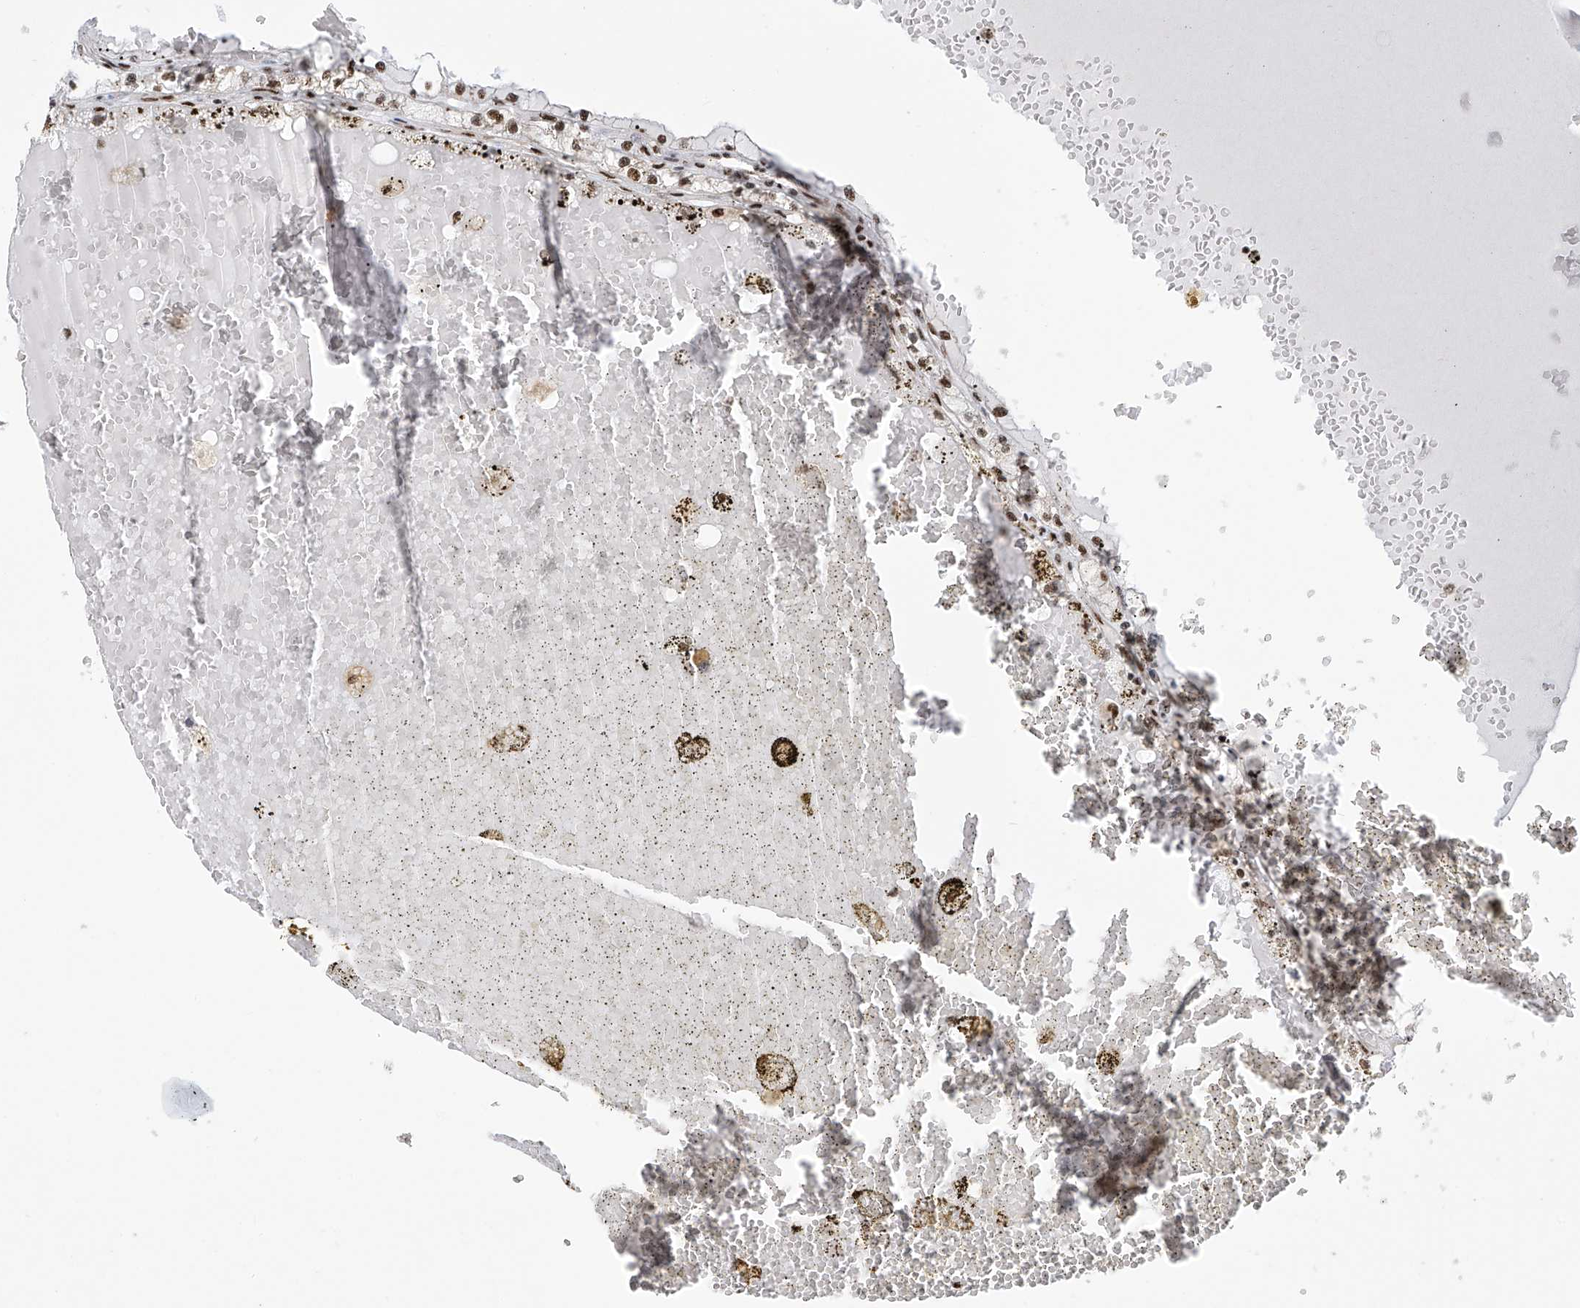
{"staining": {"intensity": "moderate", "quantity": ">75%", "location": "nuclear"}, "tissue": "renal cancer", "cell_type": "Tumor cells", "image_type": "cancer", "snomed": [{"axis": "morphology", "description": "Adenocarcinoma, NOS"}, {"axis": "topography", "description": "Kidney"}], "caption": "Immunohistochemical staining of human renal cancer displays medium levels of moderate nuclear staining in approximately >75% of tumor cells.", "gene": "APLF", "patient": {"sex": "male", "age": 56}}